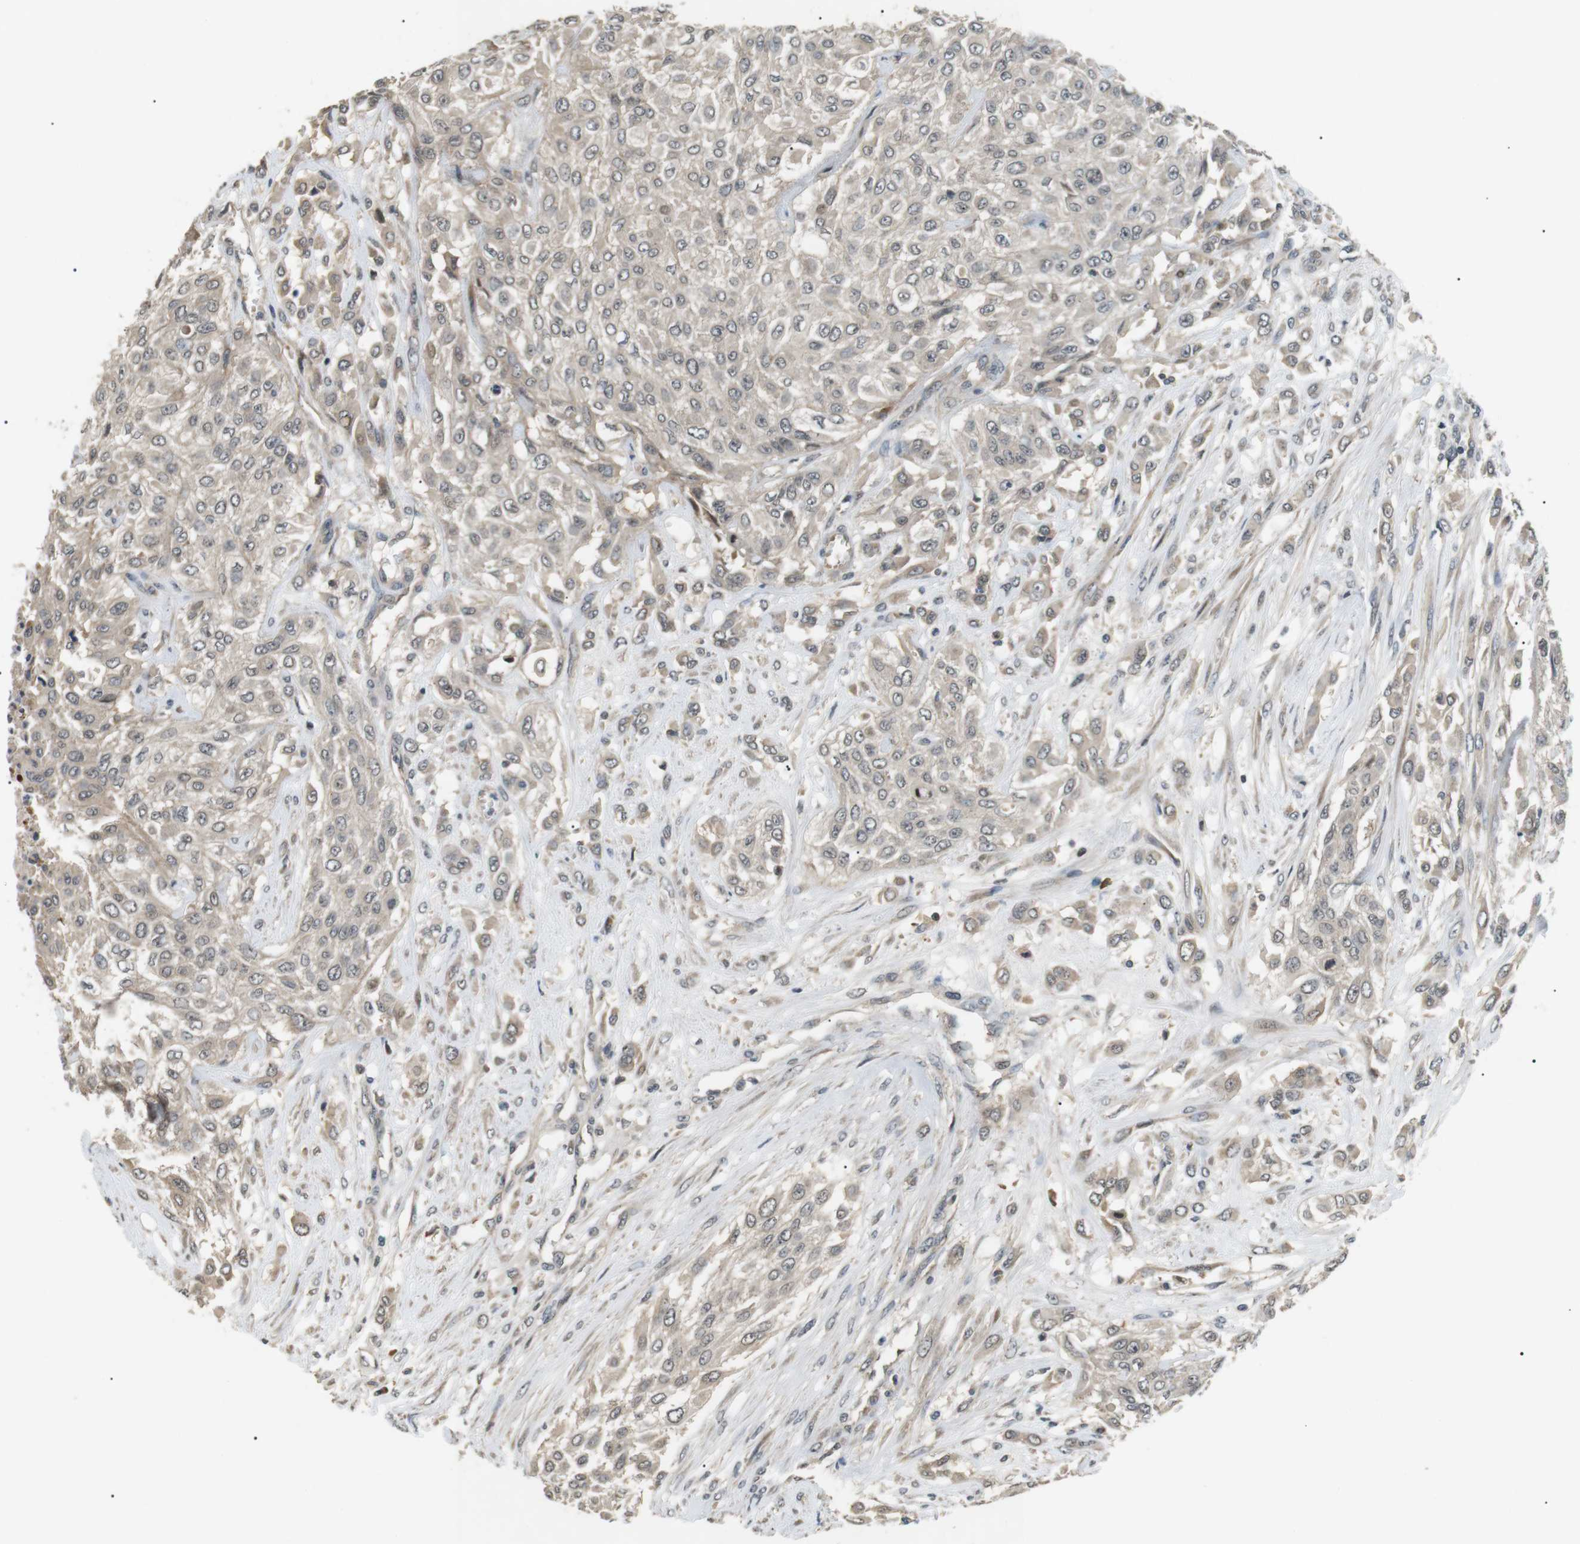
{"staining": {"intensity": "negative", "quantity": "none", "location": "none"}, "tissue": "urothelial cancer", "cell_type": "Tumor cells", "image_type": "cancer", "snomed": [{"axis": "morphology", "description": "Urothelial carcinoma, High grade"}, {"axis": "topography", "description": "Urinary bladder"}], "caption": "IHC of urothelial cancer demonstrates no positivity in tumor cells. Nuclei are stained in blue.", "gene": "HSPA13", "patient": {"sex": "male", "age": 57}}